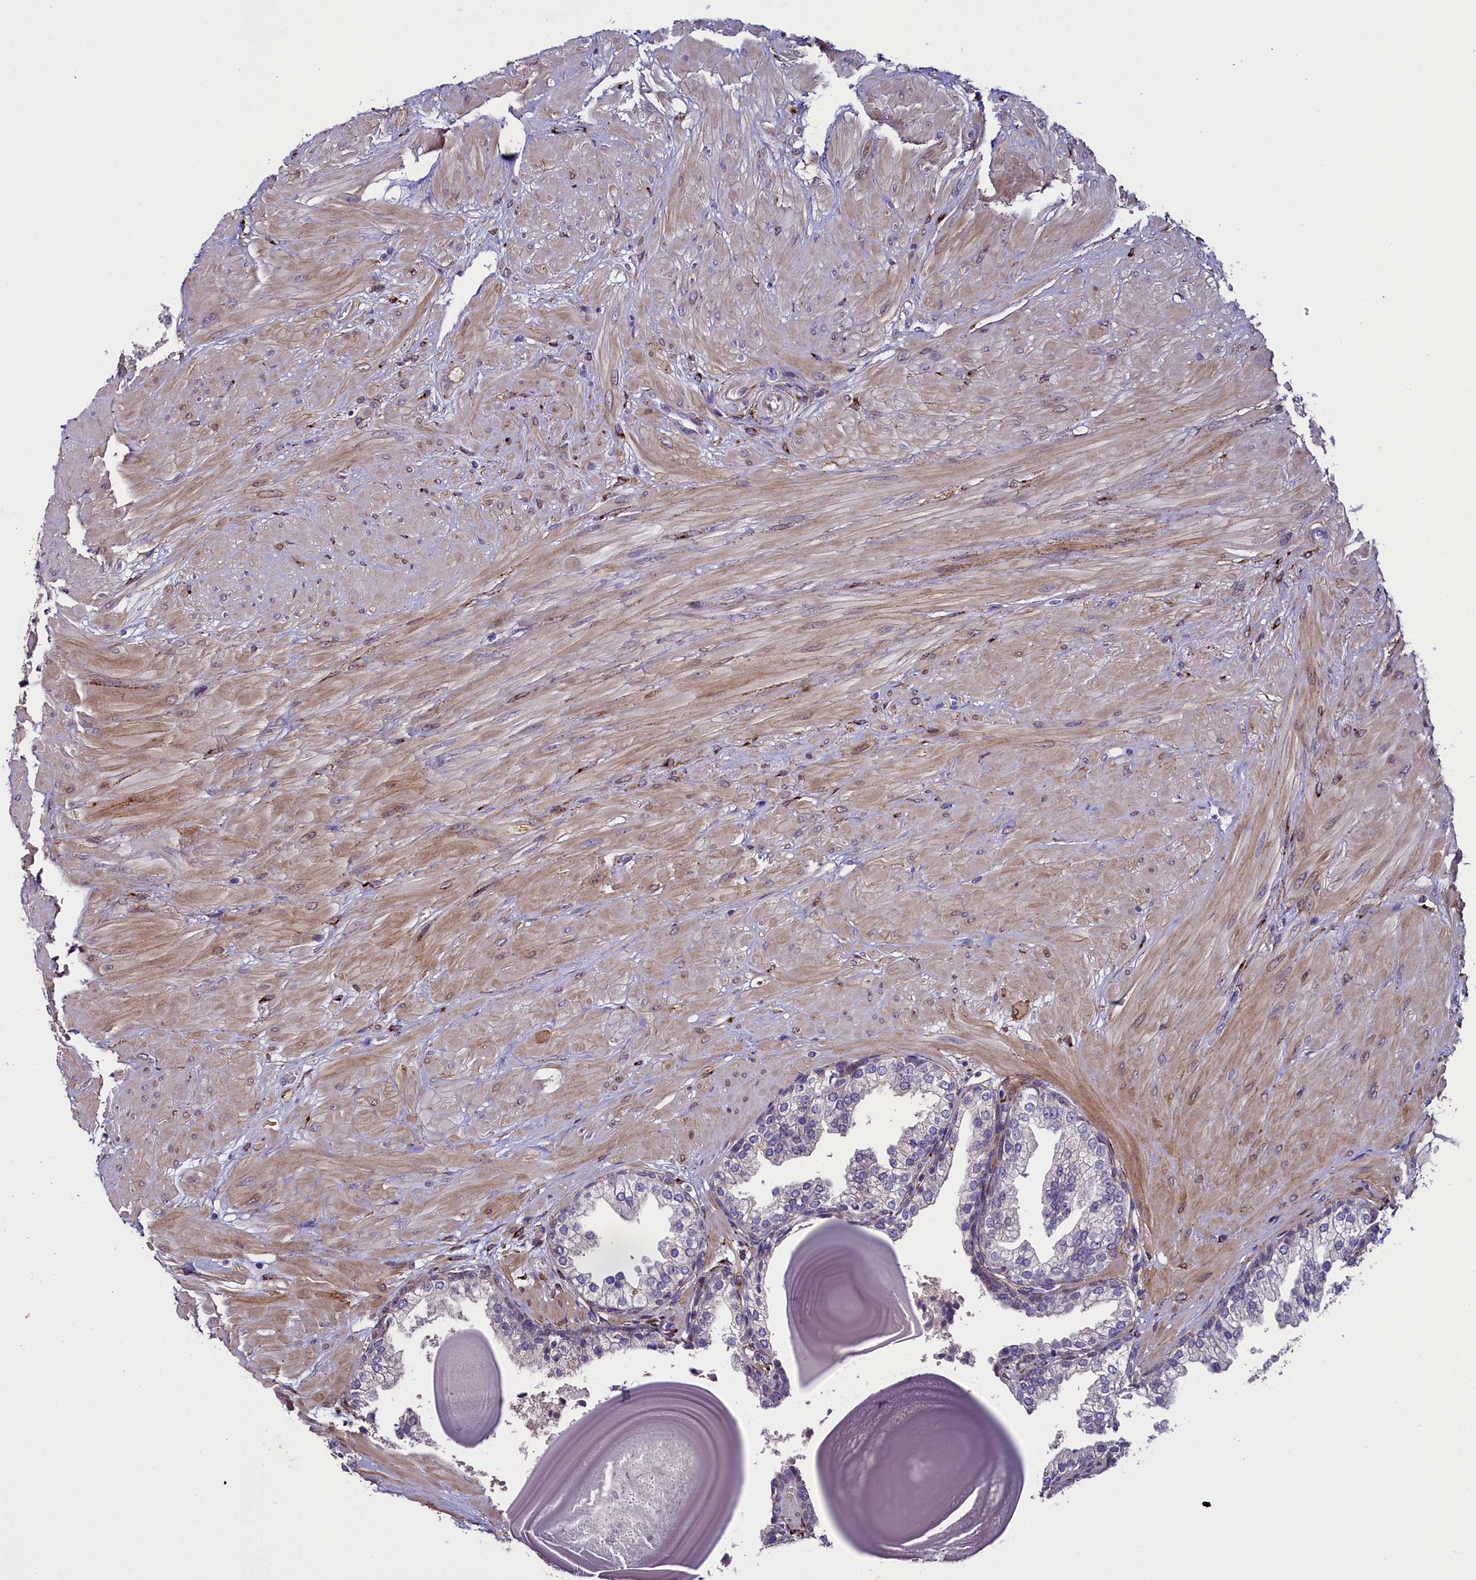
{"staining": {"intensity": "moderate", "quantity": "<25%", "location": "cytoplasmic/membranous"}, "tissue": "prostate", "cell_type": "Glandular cells", "image_type": "normal", "snomed": [{"axis": "morphology", "description": "Normal tissue, NOS"}, {"axis": "topography", "description": "Prostate"}], "caption": "Glandular cells reveal low levels of moderate cytoplasmic/membranous expression in about <25% of cells in normal prostate.", "gene": "MRC2", "patient": {"sex": "male", "age": 48}}